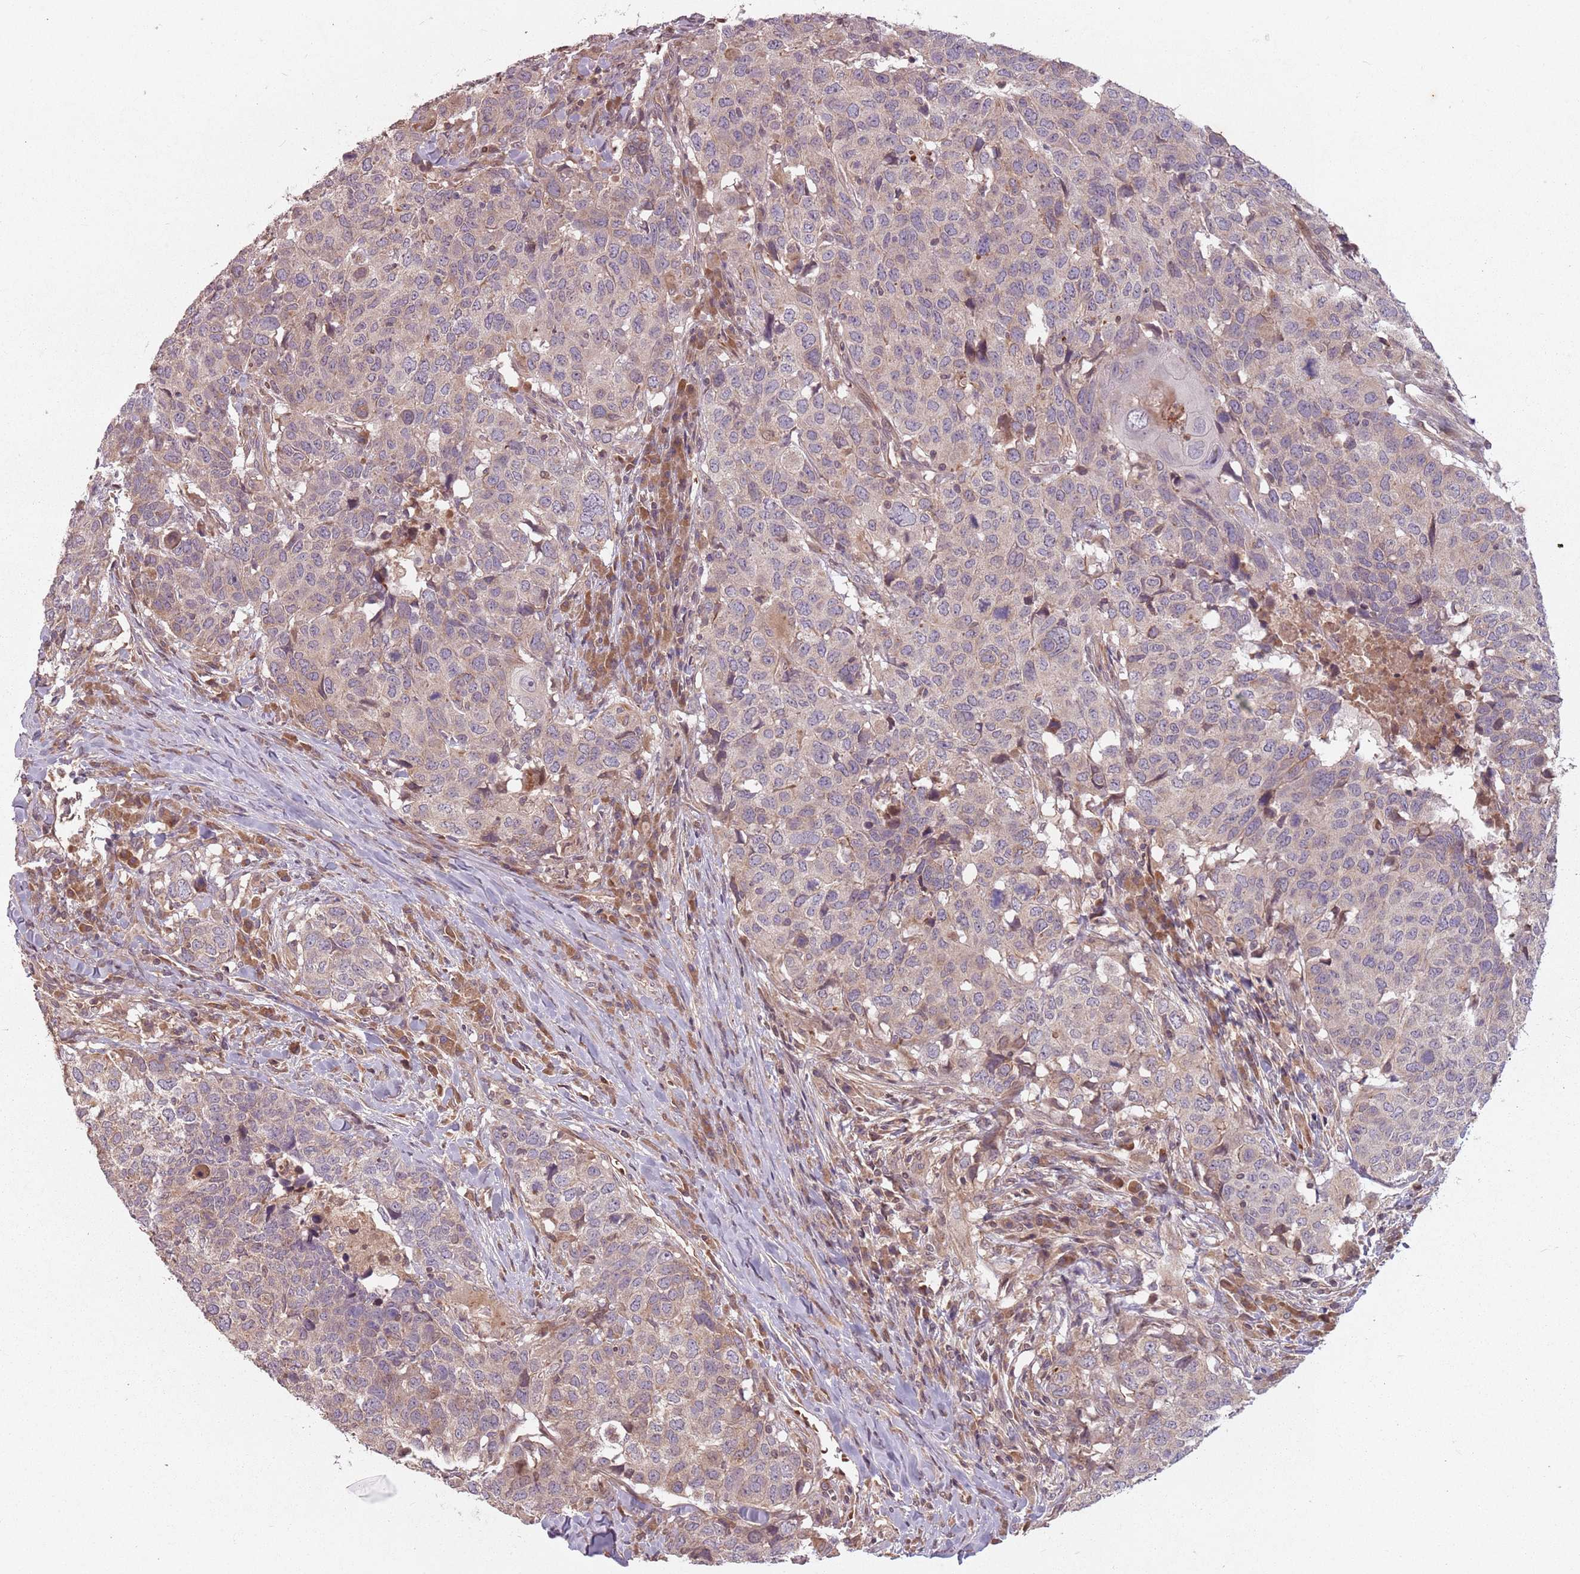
{"staining": {"intensity": "weak", "quantity": "<25%", "location": "cytoplasmic/membranous"}, "tissue": "head and neck cancer", "cell_type": "Tumor cells", "image_type": "cancer", "snomed": [{"axis": "morphology", "description": "Normal tissue, NOS"}, {"axis": "morphology", "description": "Squamous cell carcinoma, NOS"}, {"axis": "topography", "description": "Skeletal muscle"}, {"axis": "topography", "description": "Vascular tissue"}, {"axis": "topography", "description": "Peripheral nerve tissue"}, {"axis": "topography", "description": "Head-Neck"}], "caption": "Photomicrograph shows no significant protein staining in tumor cells of squamous cell carcinoma (head and neck).", "gene": "GPR180", "patient": {"sex": "male", "age": 66}}